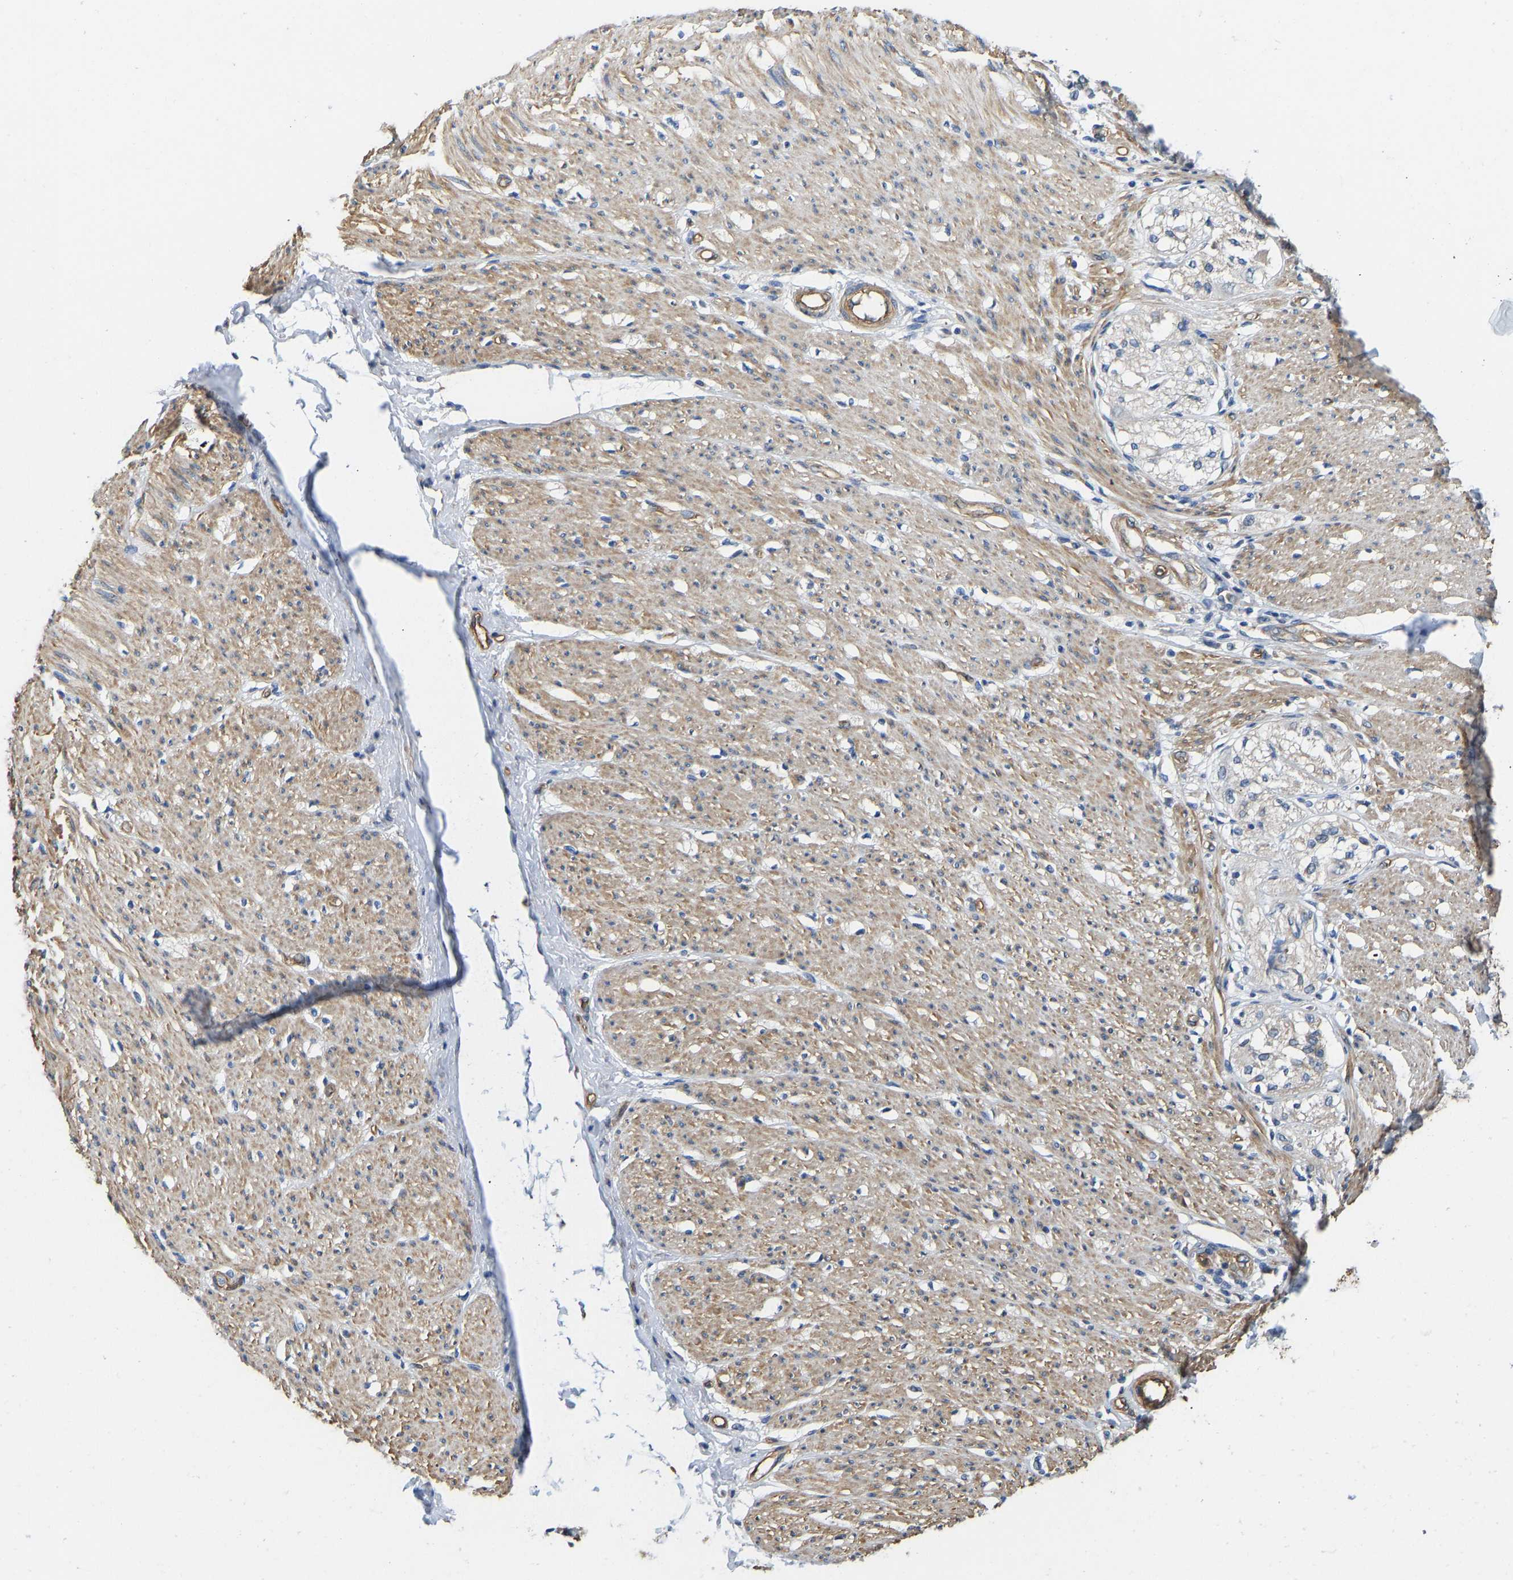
{"staining": {"intensity": "strong", "quantity": ">75%", "location": "cytoplasmic/membranous"}, "tissue": "adipose tissue", "cell_type": "Adipocytes", "image_type": "normal", "snomed": [{"axis": "morphology", "description": "Normal tissue, NOS"}, {"axis": "morphology", "description": "Adenocarcinoma, NOS"}, {"axis": "topography", "description": "Colon"}, {"axis": "topography", "description": "Peripheral nerve tissue"}], "caption": "The micrograph demonstrates staining of normal adipose tissue, revealing strong cytoplasmic/membranous protein expression (brown color) within adipocytes. The protein of interest is shown in brown color, while the nuclei are stained blue.", "gene": "ELMO2", "patient": {"sex": "male", "age": 14}}